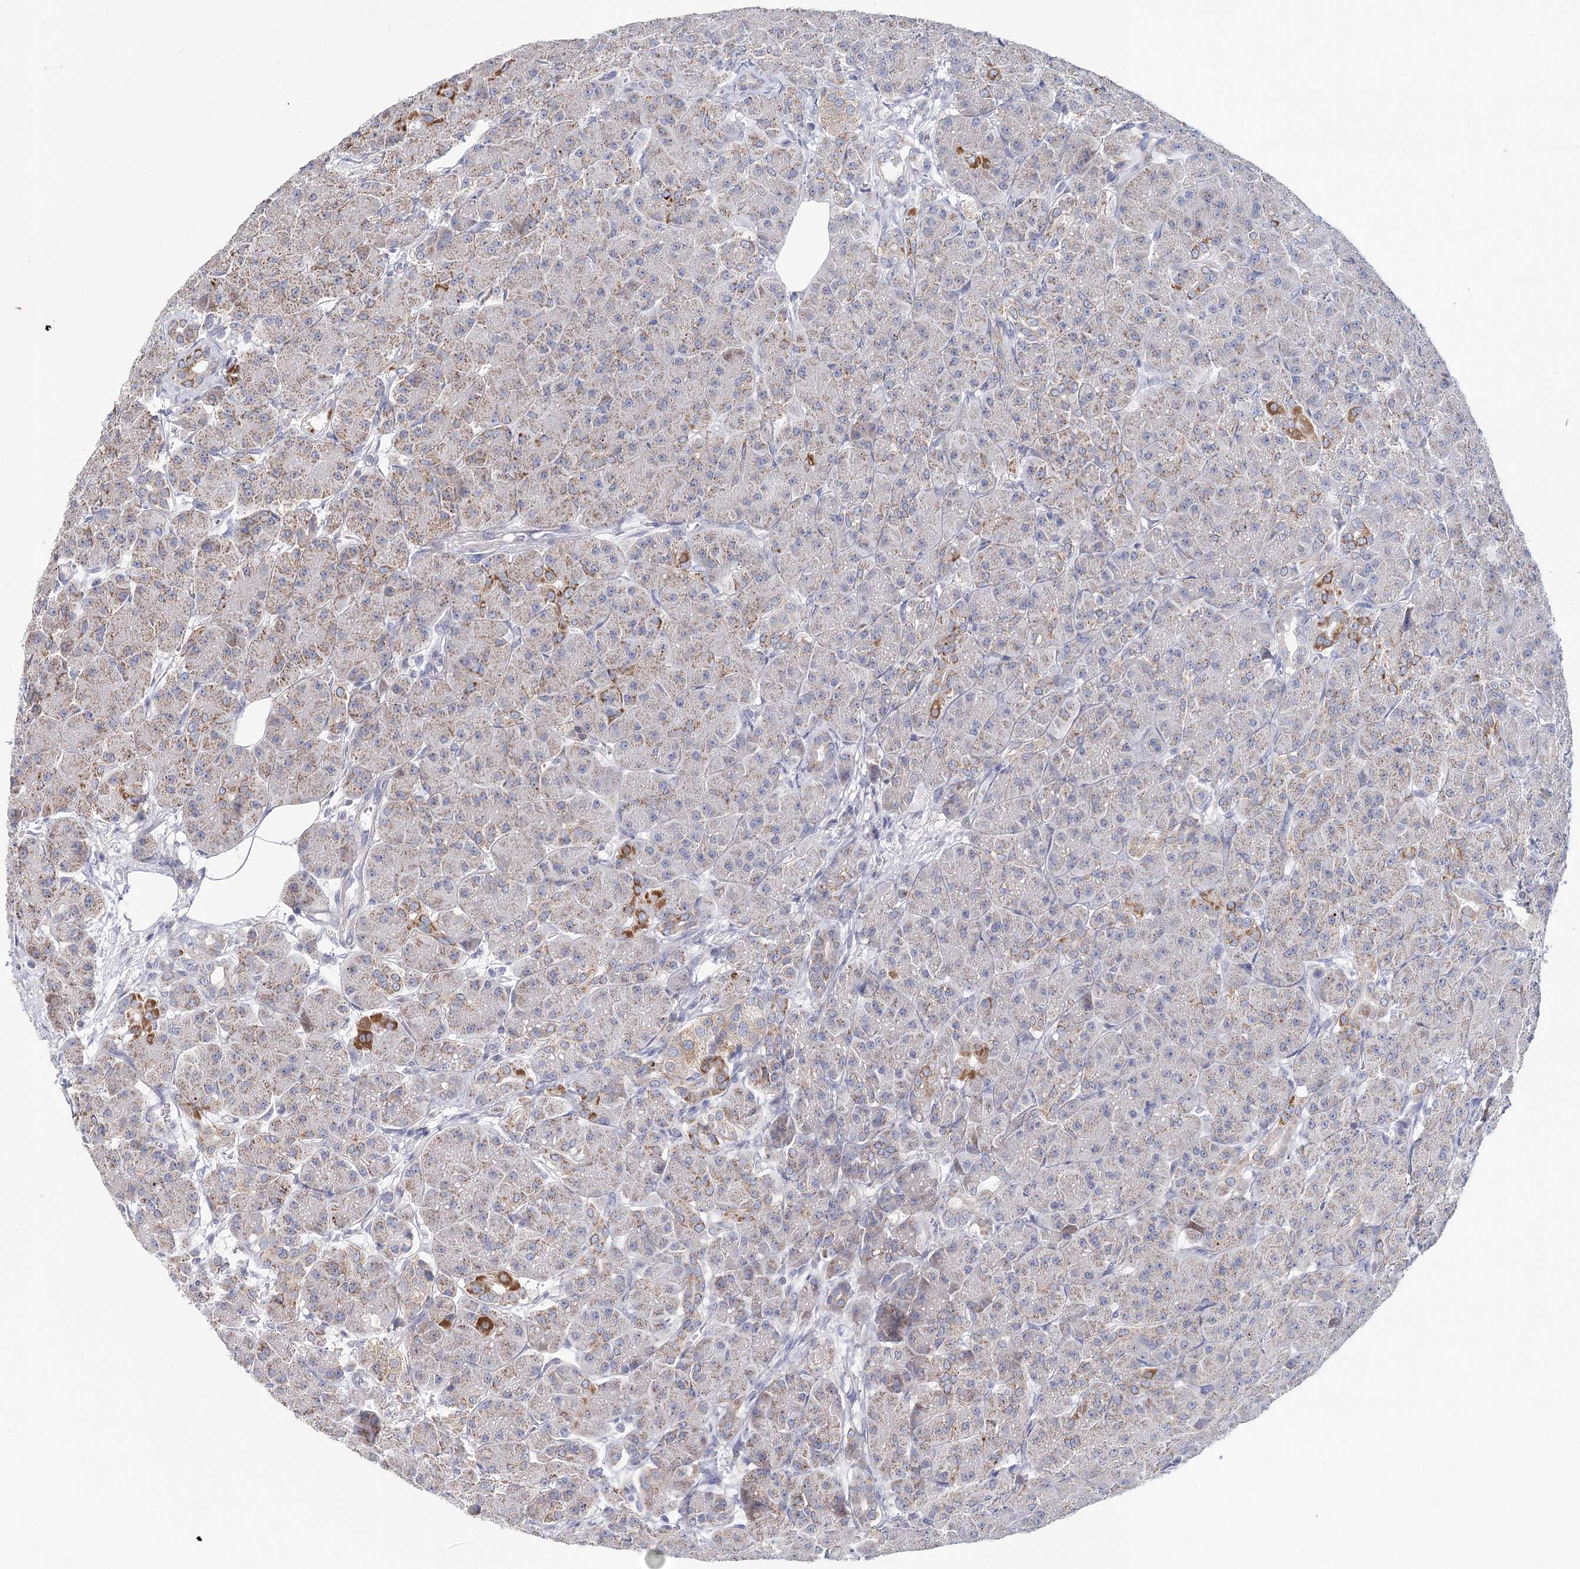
{"staining": {"intensity": "moderate", "quantity": "25%-75%", "location": "cytoplasmic/membranous"}, "tissue": "pancreas", "cell_type": "Exocrine glandular cells", "image_type": "normal", "snomed": [{"axis": "morphology", "description": "Normal tissue, NOS"}, {"axis": "topography", "description": "Pancreas"}], "caption": "A brown stain shows moderate cytoplasmic/membranous positivity of a protein in exocrine glandular cells of benign pancreas. The protein is shown in brown color, while the nuclei are stained blue.", "gene": "ARHGAP44", "patient": {"sex": "male", "age": 63}}